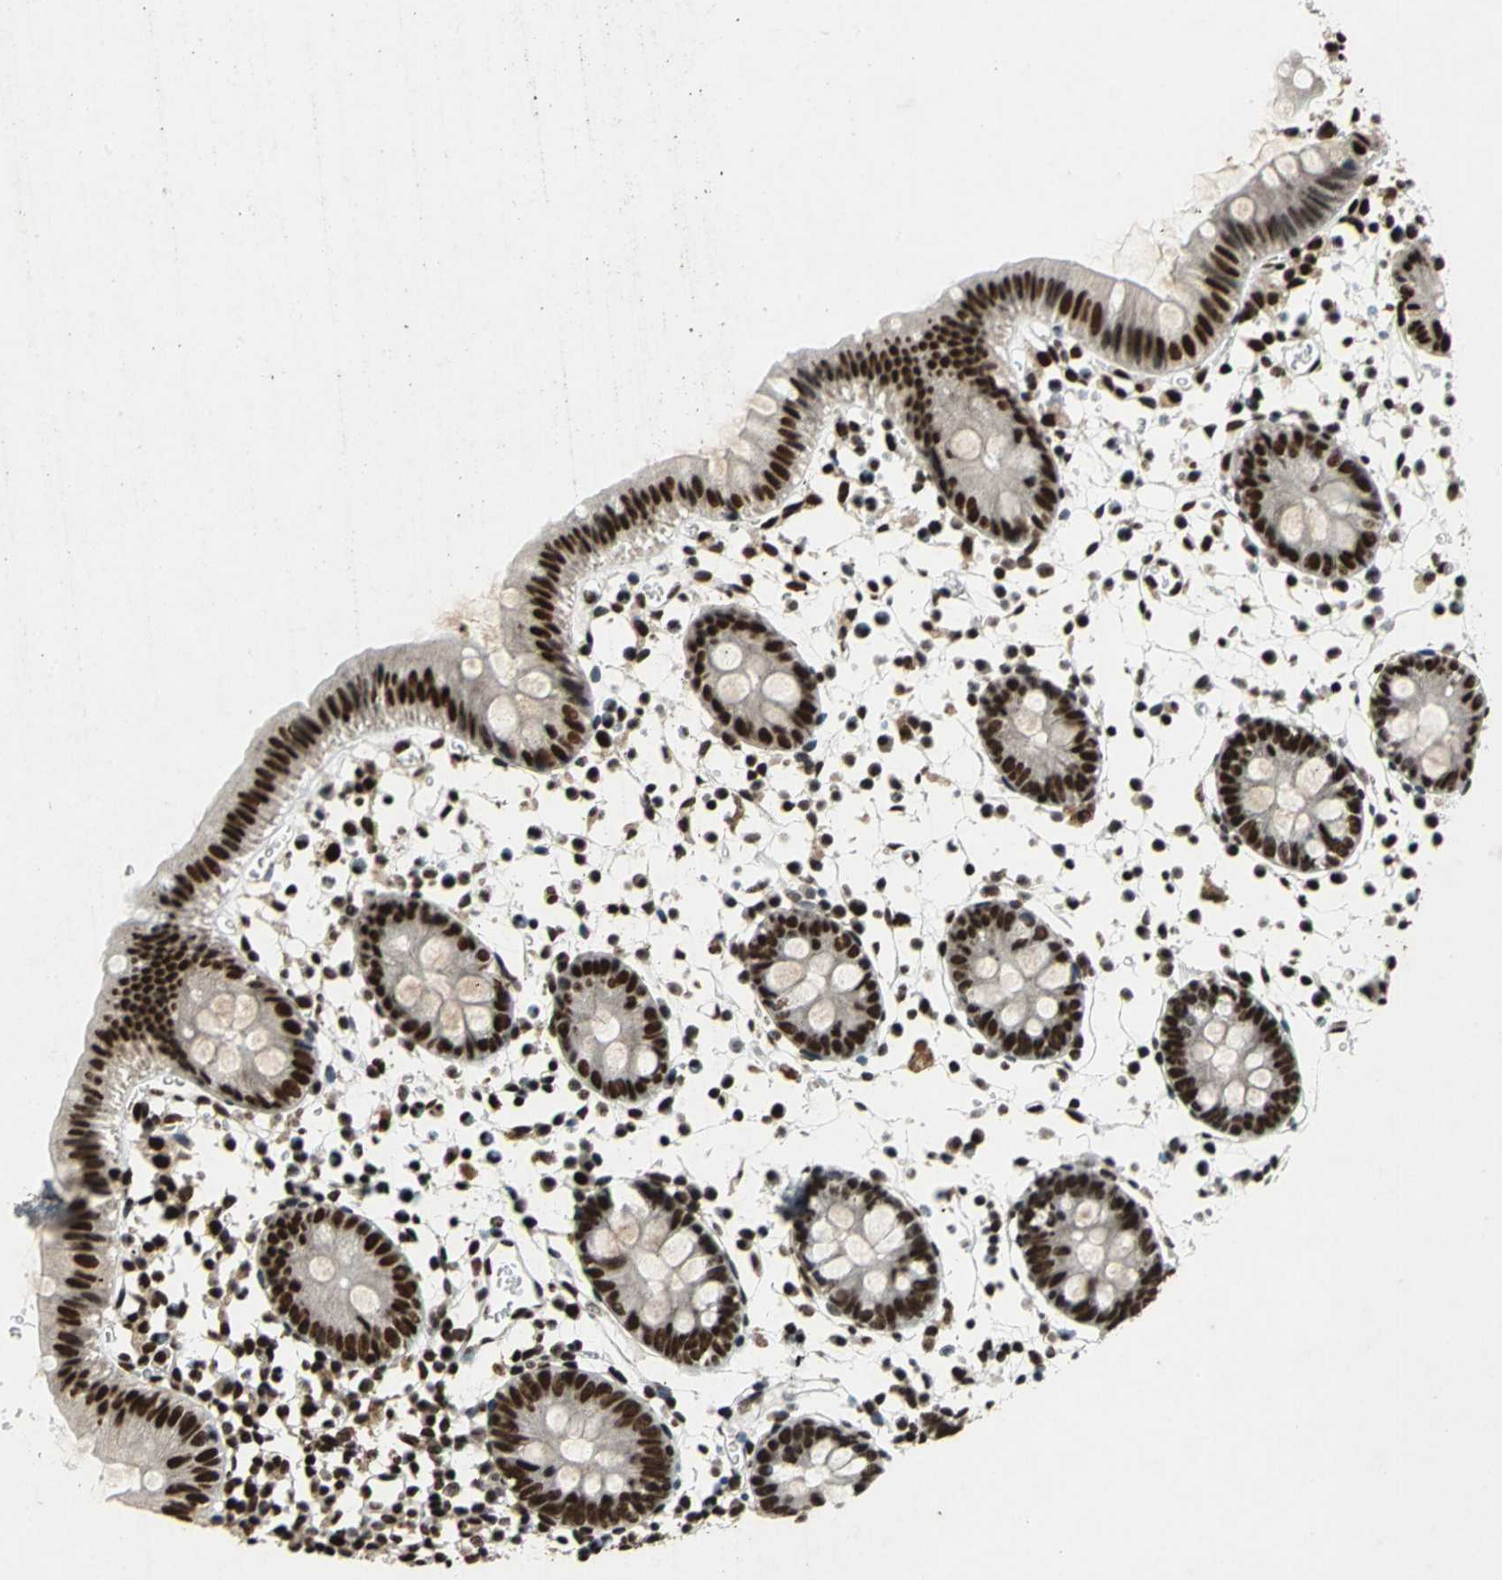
{"staining": {"intensity": "strong", "quantity": ">75%", "location": "nuclear"}, "tissue": "colon", "cell_type": "Endothelial cells", "image_type": "normal", "snomed": [{"axis": "morphology", "description": "Normal tissue, NOS"}, {"axis": "topography", "description": "Colon"}], "caption": "This photomicrograph displays IHC staining of benign human colon, with high strong nuclear expression in approximately >75% of endothelial cells.", "gene": "MTA2", "patient": {"sex": "male", "age": 14}}